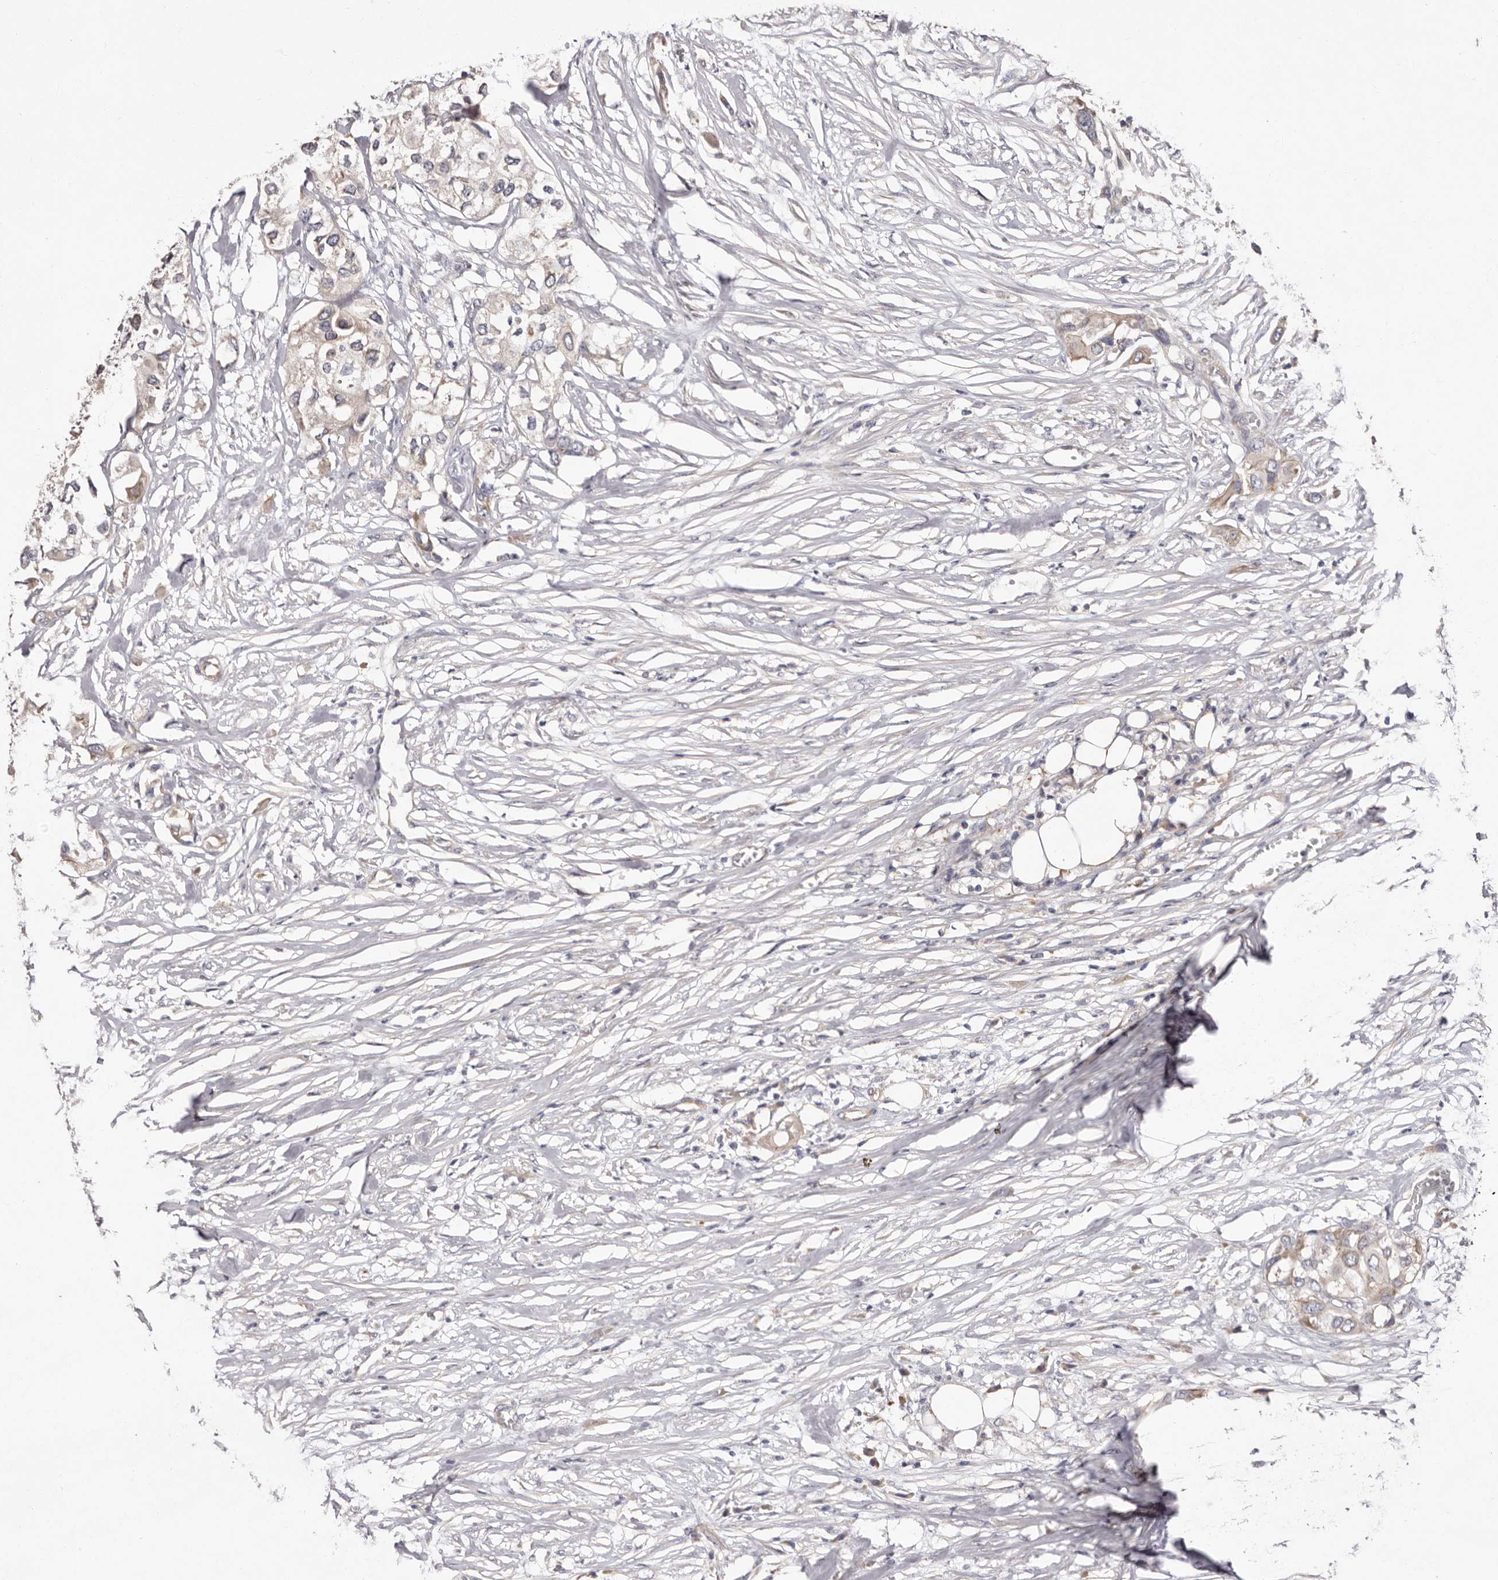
{"staining": {"intensity": "weak", "quantity": "<25%", "location": "cytoplasmic/membranous"}, "tissue": "urothelial cancer", "cell_type": "Tumor cells", "image_type": "cancer", "snomed": [{"axis": "morphology", "description": "Urothelial carcinoma, High grade"}, {"axis": "topography", "description": "Urinary bladder"}], "caption": "DAB (3,3'-diaminobenzidine) immunohistochemical staining of human urothelial cancer exhibits no significant staining in tumor cells.", "gene": "FAM167B", "patient": {"sex": "male", "age": 64}}